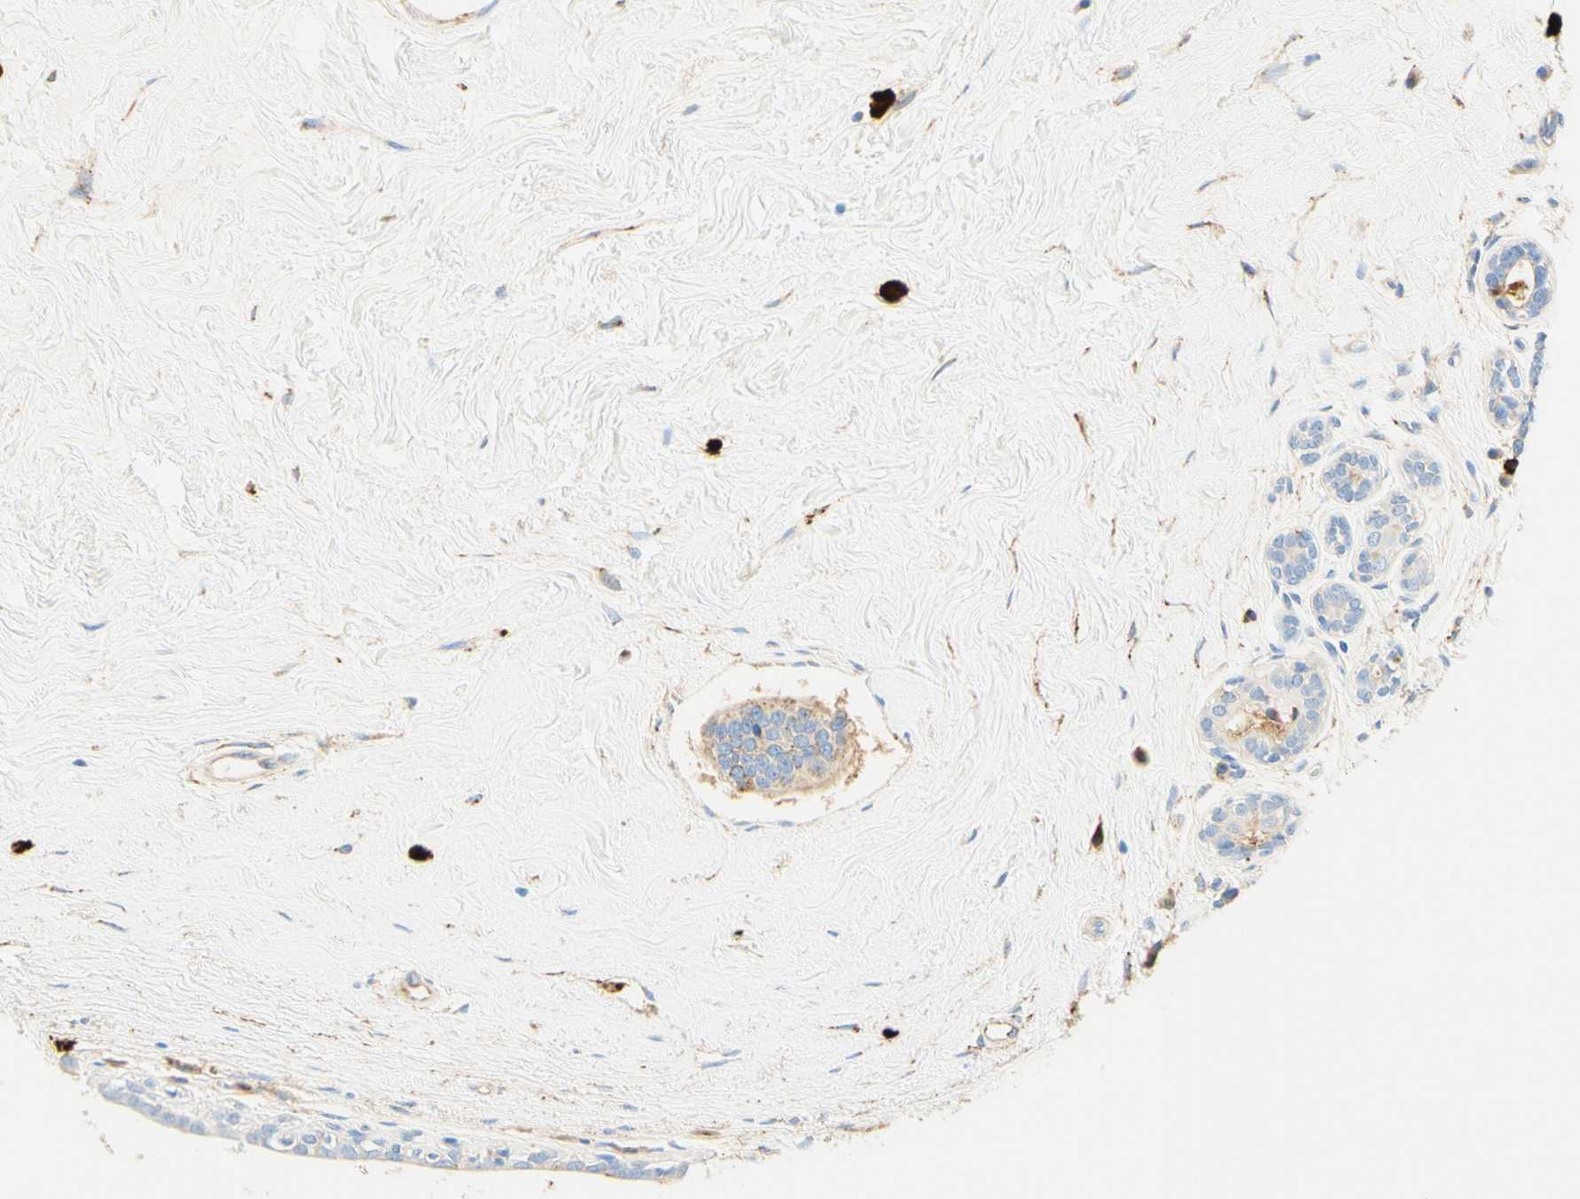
{"staining": {"intensity": "weak", "quantity": ">75%", "location": "cytoplasmic/membranous"}, "tissue": "breast cancer", "cell_type": "Tumor cells", "image_type": "cancer", "snomed": [{"axis": "morphology", "description": "Normal tissue, NOS"}, {"axis": "morphology", "description": "Duct carcinoma"}, {"axis": "topography", "description": "Breast"}], "caption": "A brown stain labels weak cytoplasmic/membranous staining of a protein in human breast intraductal carcinoma tumor cells.", "gene": "CD63", "patient": {"sex": "female", "age": 39}}